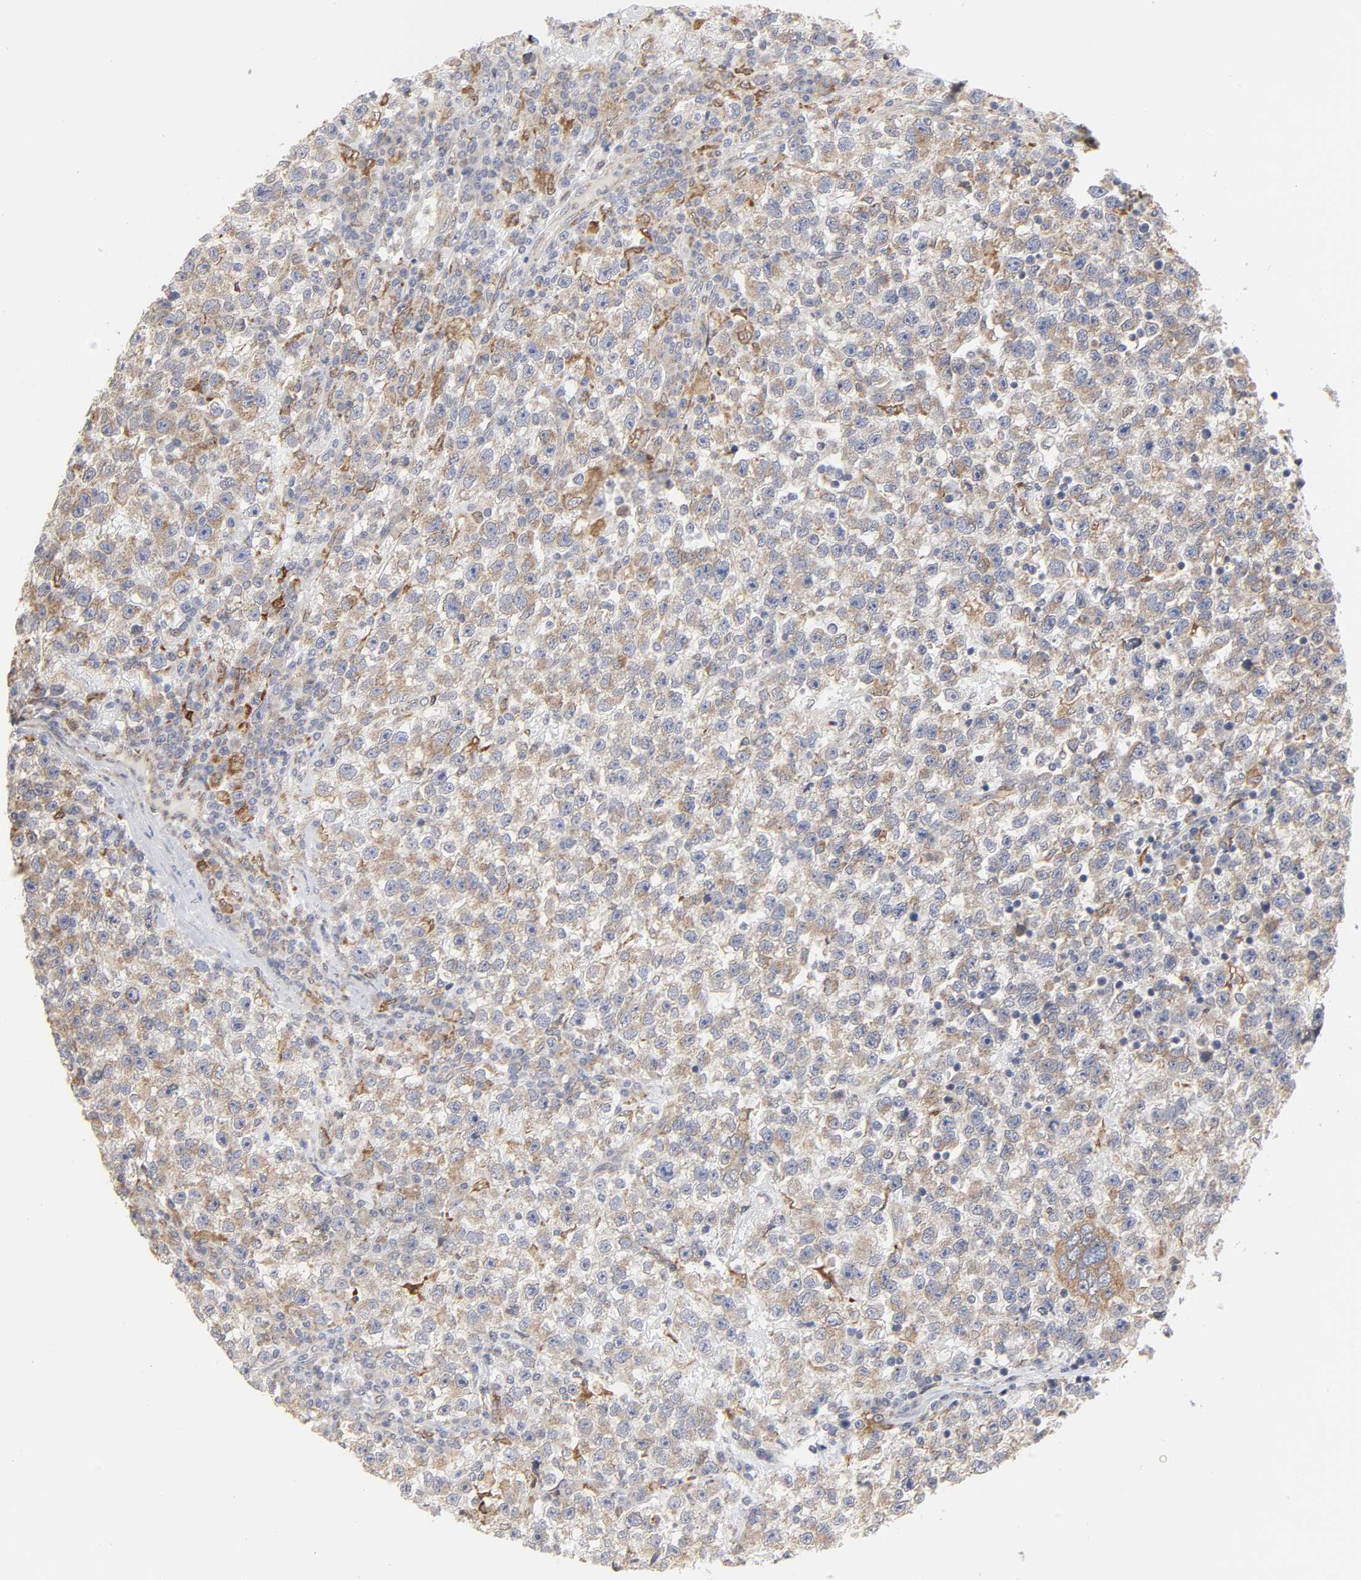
{"staining": {"intensity": "weak", "quantity": ">75%", "location": "cytoplasmic/membranous"}, "tissue": "testis cancer", "cell_type": "Tumor cells", "image_type": "cancer", "snomed": [{"axis": "morphology", "description": "Seminoma, NOS"}, {"axis": "topography", "description": "Testis"}], "caption": "Human testis cancer stained with a brown dye shows weak cytoplasmic/membranous positive staining in approximately >75% of tumor cells.", "gene": "POR", "patient": {"sex": "male", "age": 22}}